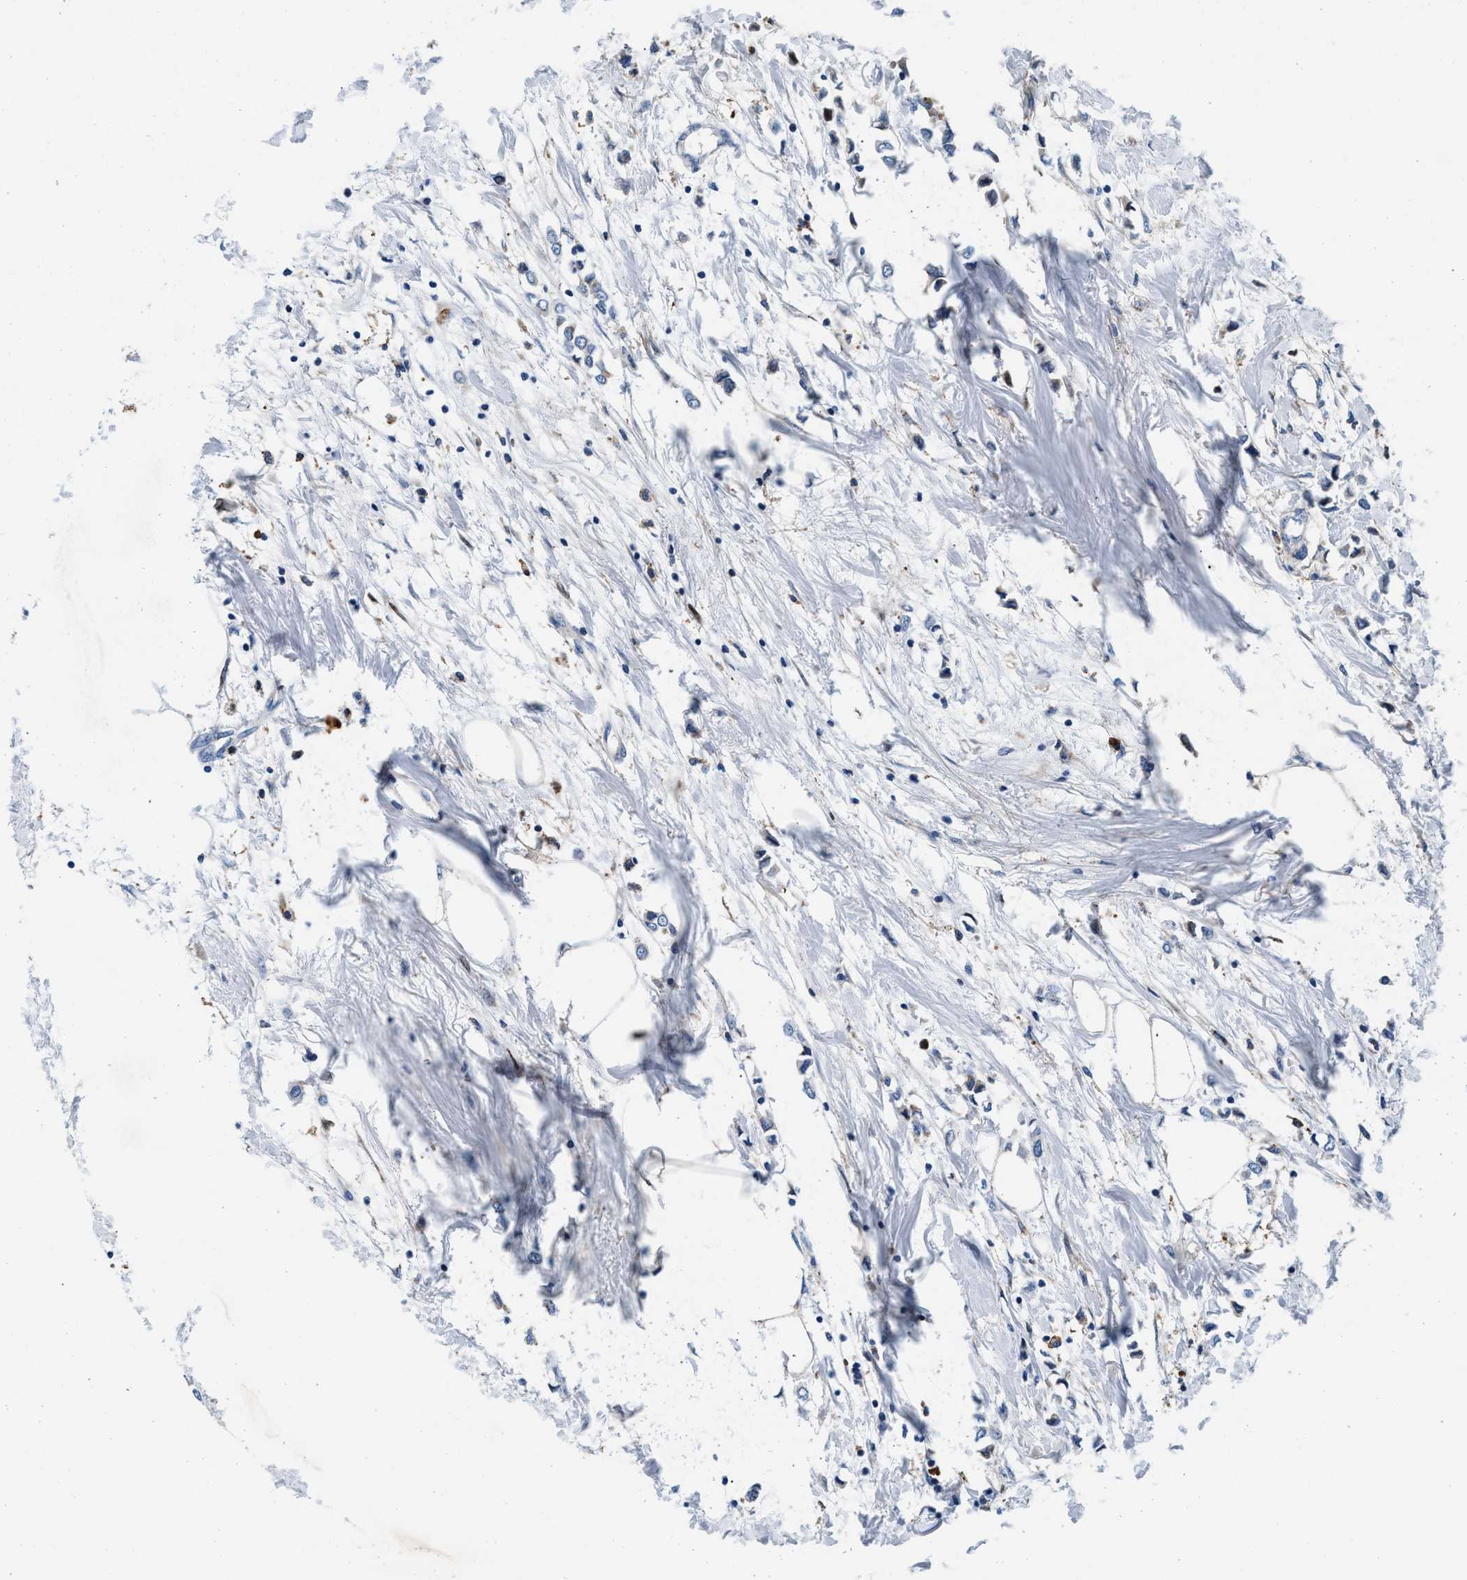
{"staining": {"intensity": "moderate", "quantity": "<25%", "location": "cytoplasmic/membranous"}, "tissue": "breast cancer", "cell_type": "Tumor cells", "image_type": "cancer", "snomed": [{"axis": "morphology", "description": "Lobular carcinoma"}, {"axis": "topography", "description": "Breast"}], "caption": "Tumor cells demonstrate low levels of moderate cytoplasmic/membranous expression in approximately <25% of cells in human breast cancer (lobular carcinoma).", "gene": "SLFN11", "patient": {"sex": "female", "age": 51}}